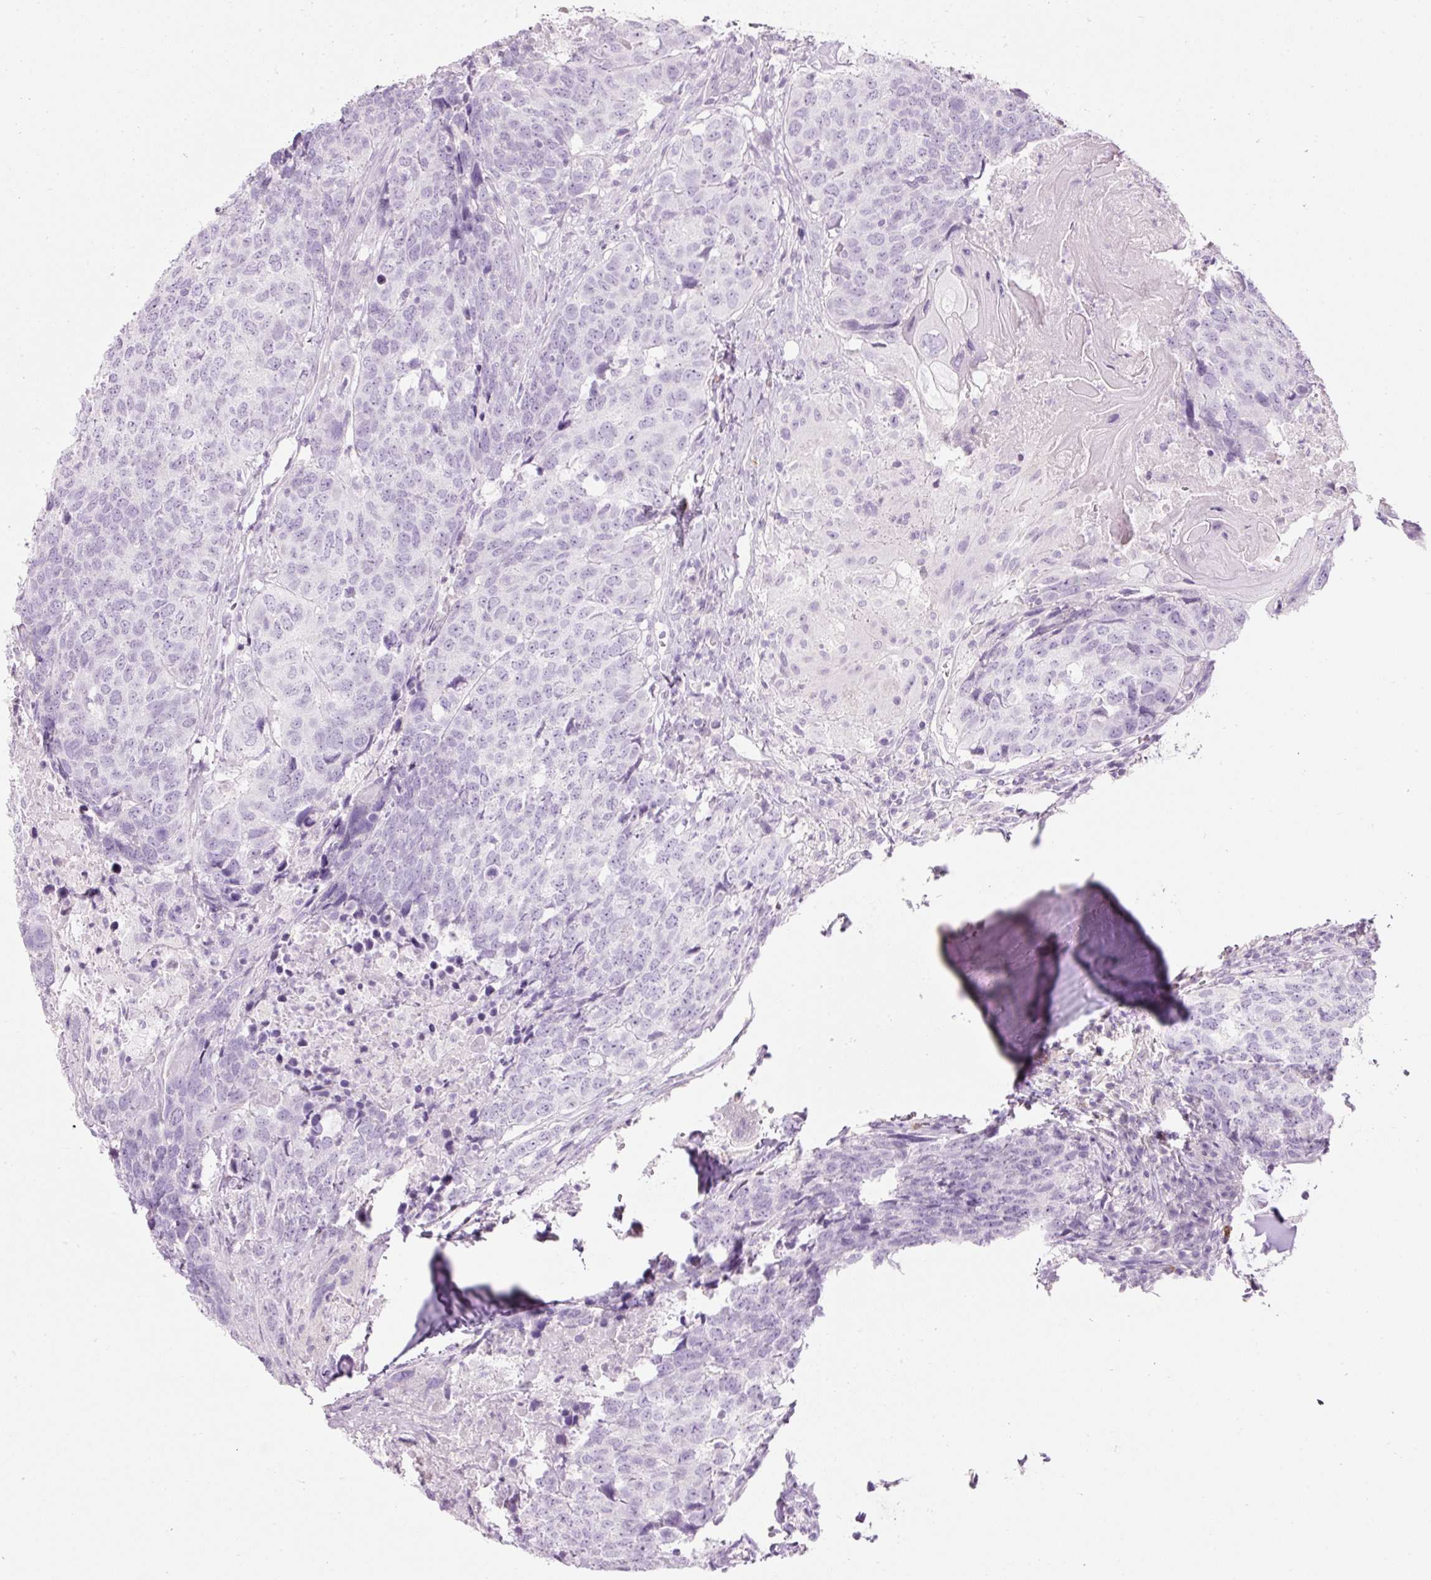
{"staining": {"intensity": "negative", "quantity": "none", "location": "none"}, "tissue": "head and neck cancer", "cell_type": "Tumor cells", "image_type": "cancer", "snomed": [{"axis": "morphology", "description": "Normal tissue, NOS"}, {"axis": "morphology", "description": "Squamous cell carcinoma, NOS"}, {"axis": "topography", "description": "Skeletal muscle"}, {"axis": "topography", "description": "Vascular tissue"}, {"axis": "topography", "description": "Peripheral nerve tissue"}, {"axis": "topography", "description": "Head-Neck"}], "caption": "Immunohistochemistry (IHC) micrograph of neoplastic tissue: human squamous cell carcinoma (head and neck) stained with DAB reveals no significant protein expression in tumor cells.", "gene": "CMA1", "patient": {"sex": "male", "age": 66}}